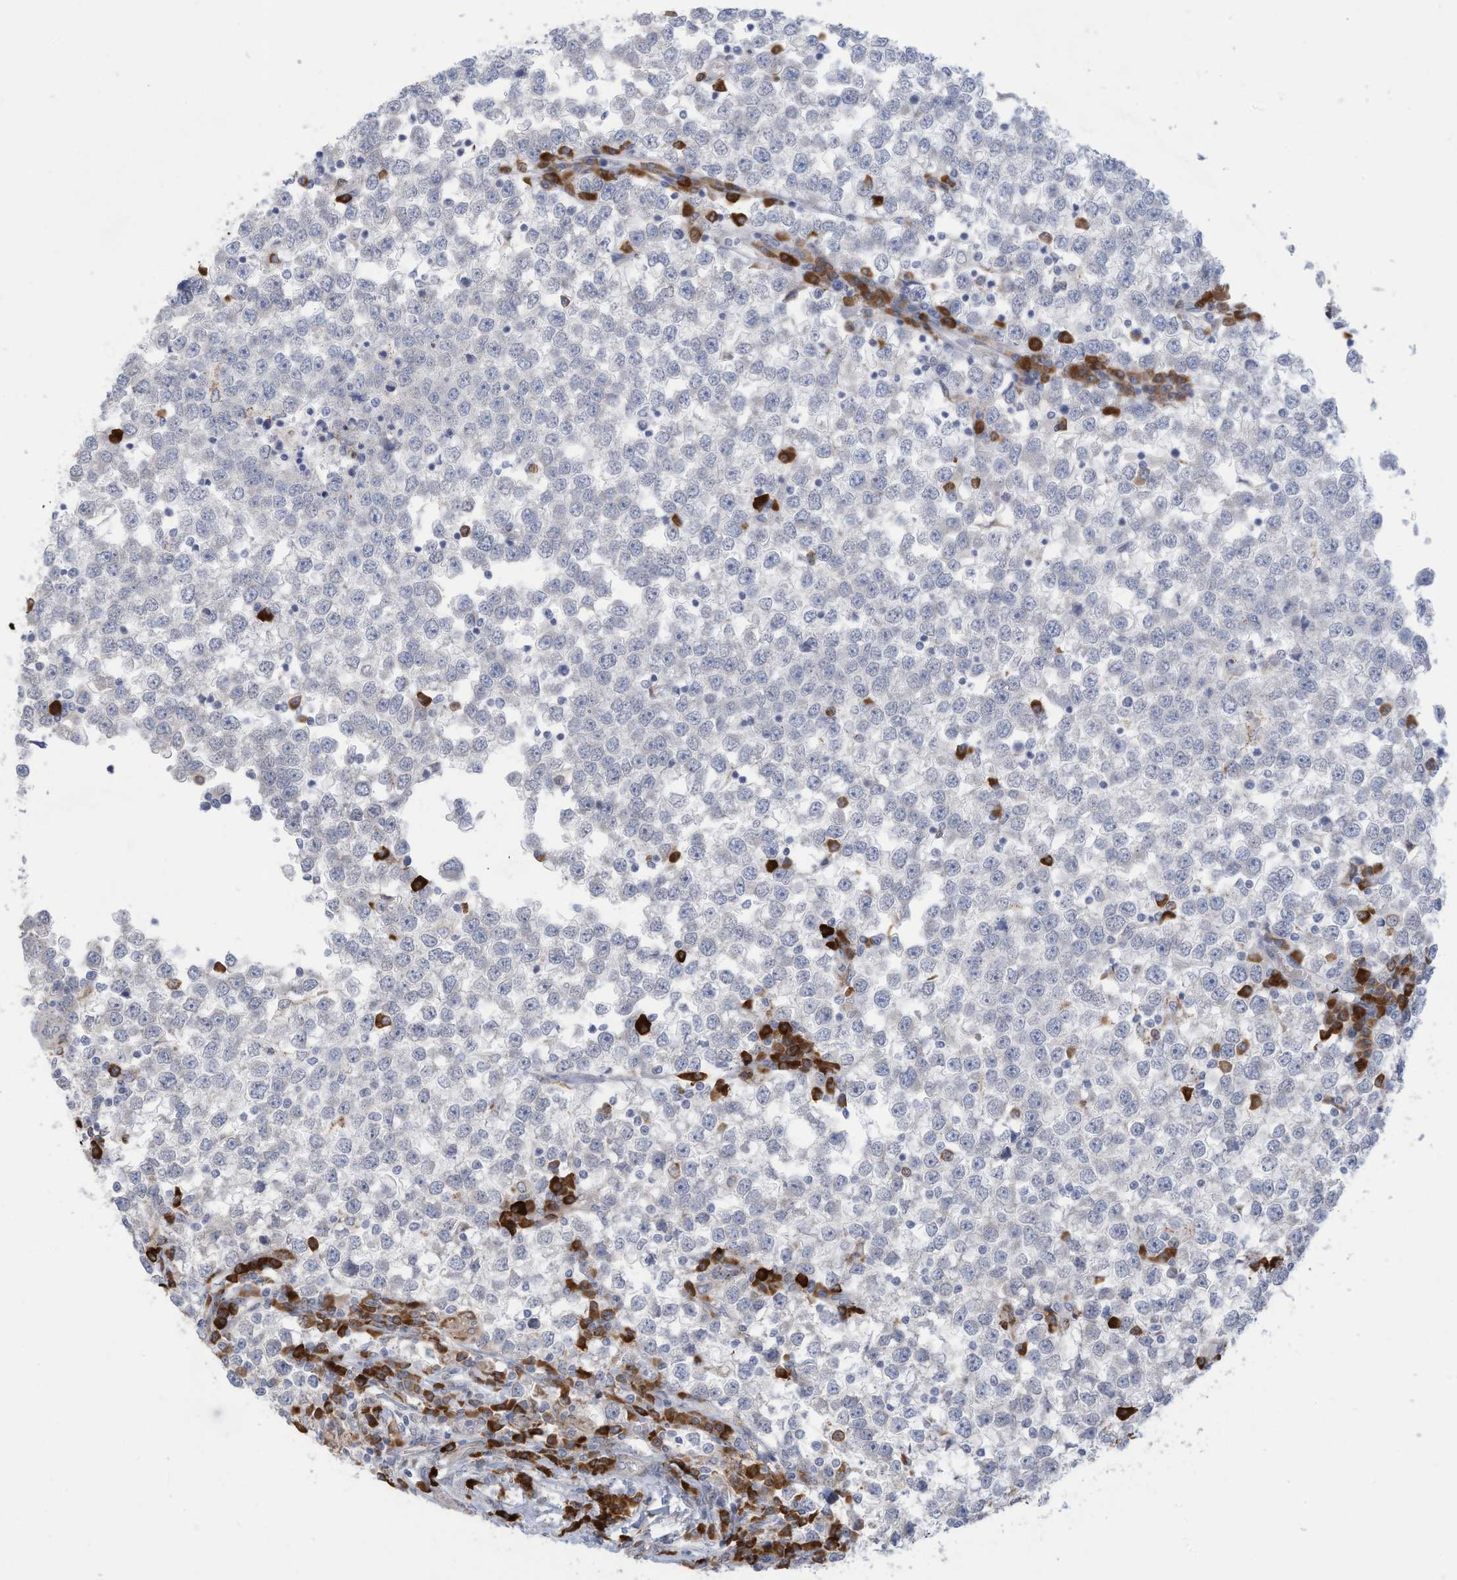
{"staining": {"intensity": "negative", "quantity": "none", "location": "none"}, "tissue": "testis cancer", "cell_type": "Tumor cells", "image_type": "cancer", "snomed": [{"axis": "morphology", "description": "Seminoma, NOS"}, {"axis": "topography", "description": "Testis"}], "caption": "Tumor cells are negative for brown protein staining in testis cancer (seminoma).", "gene": "ZNF292", "patient": {"sex": "male", "age": 65}}